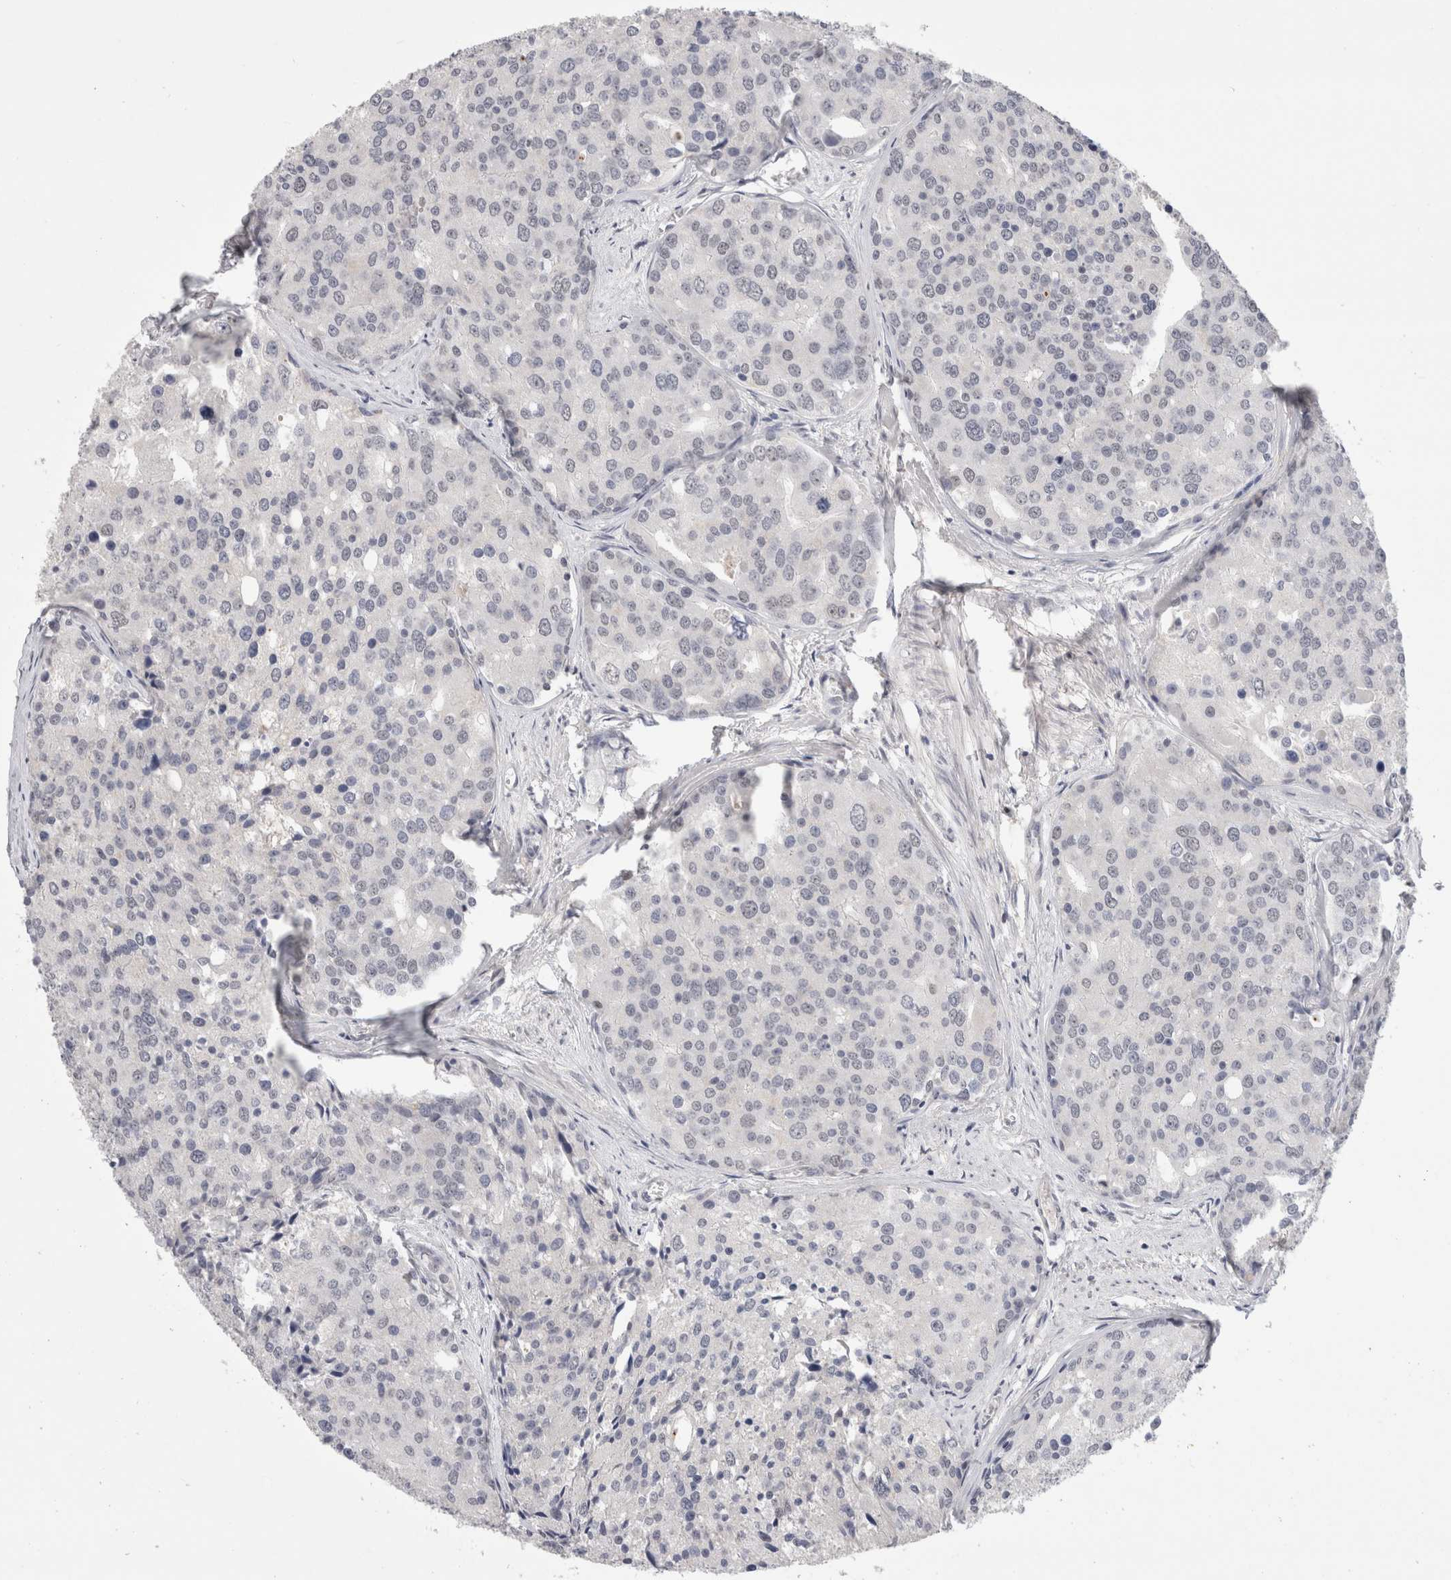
{"staining": {"intensity": "negative", "quantity": "none", "location": "none"}, "tissue": "prostate cancer", "cell_type": "Tumor cells", "image_type": "cancer", "snomed": [{"axis": "morphology", "description": "Adenocarcinoma, High grade"}, {"axis": "topography", "description": "Prostate"}], "caption": "This photomicrograph is of prostate cancer stained with IHC to label a protein in brown with the nuclei are counter-stained blue. There is no staining in tumor cells. (Brightfield microscopy of DAB (3,3'-diaminobenzidine) immunohistochemistry at high magnification).", "gene": "SENP6", "patient": {"sex": "male", "age": 50}}